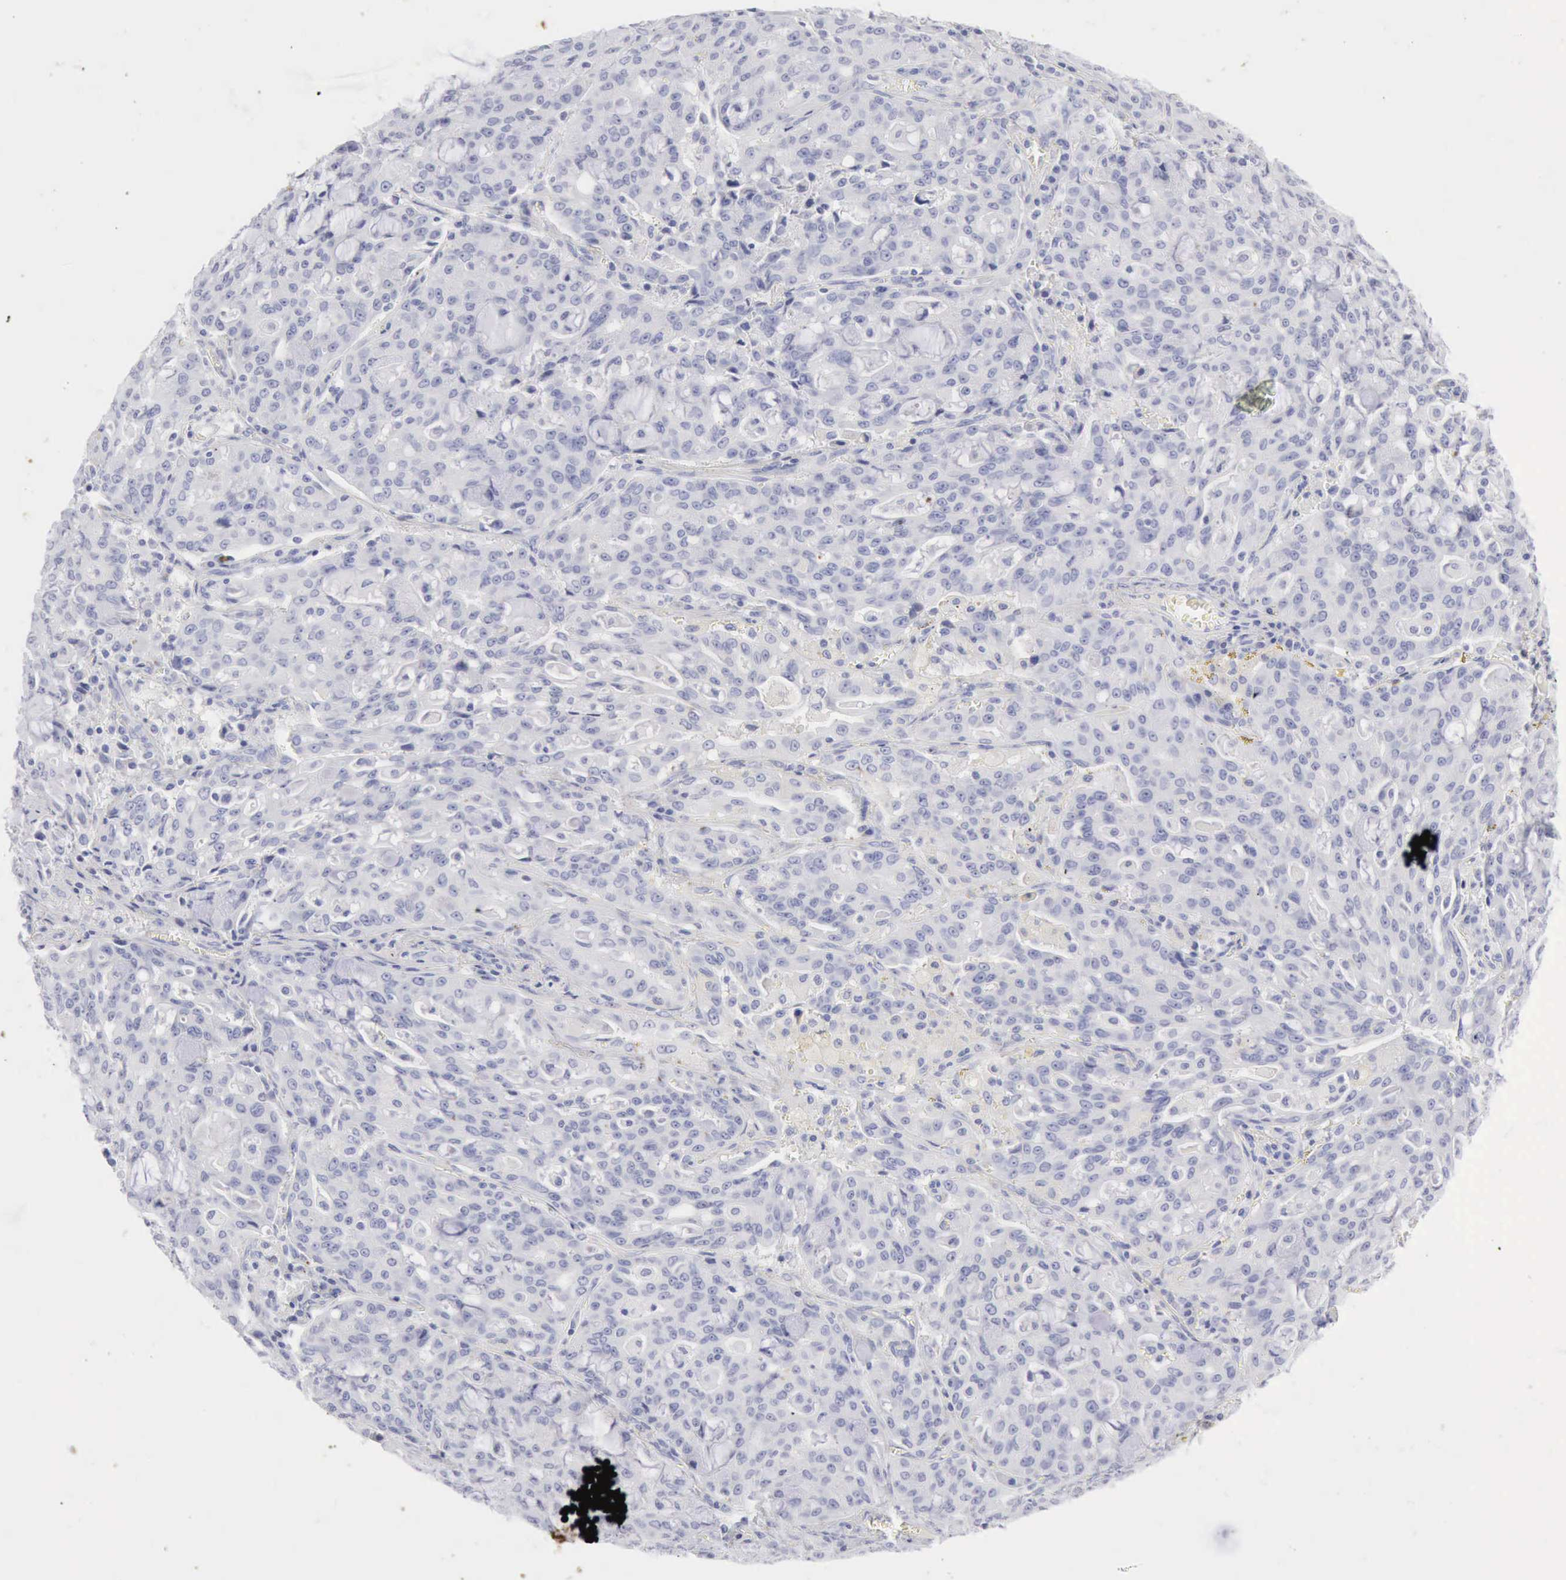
{"staining": {"intensity": "negative", "quantity": "none", "location": "none"}, "tissue": "lung cancer", "cell_type": "Tumor cells", "image_type": "cancer", "snomed": [{"axis": "morphology", "description": "Adenocarcinoma, NOS"}, {"axis": "topography", "description": "Lung"}], "caption": "IHC histopathology image of neoplastic tissue: human lung adenocarcinoma stained with DAB (3,3'-diaminobenzidine) reveals no significant protein expression in tumor cells.", "gene": "KRT10", "patient": {"sex": "female", "age": 44}}